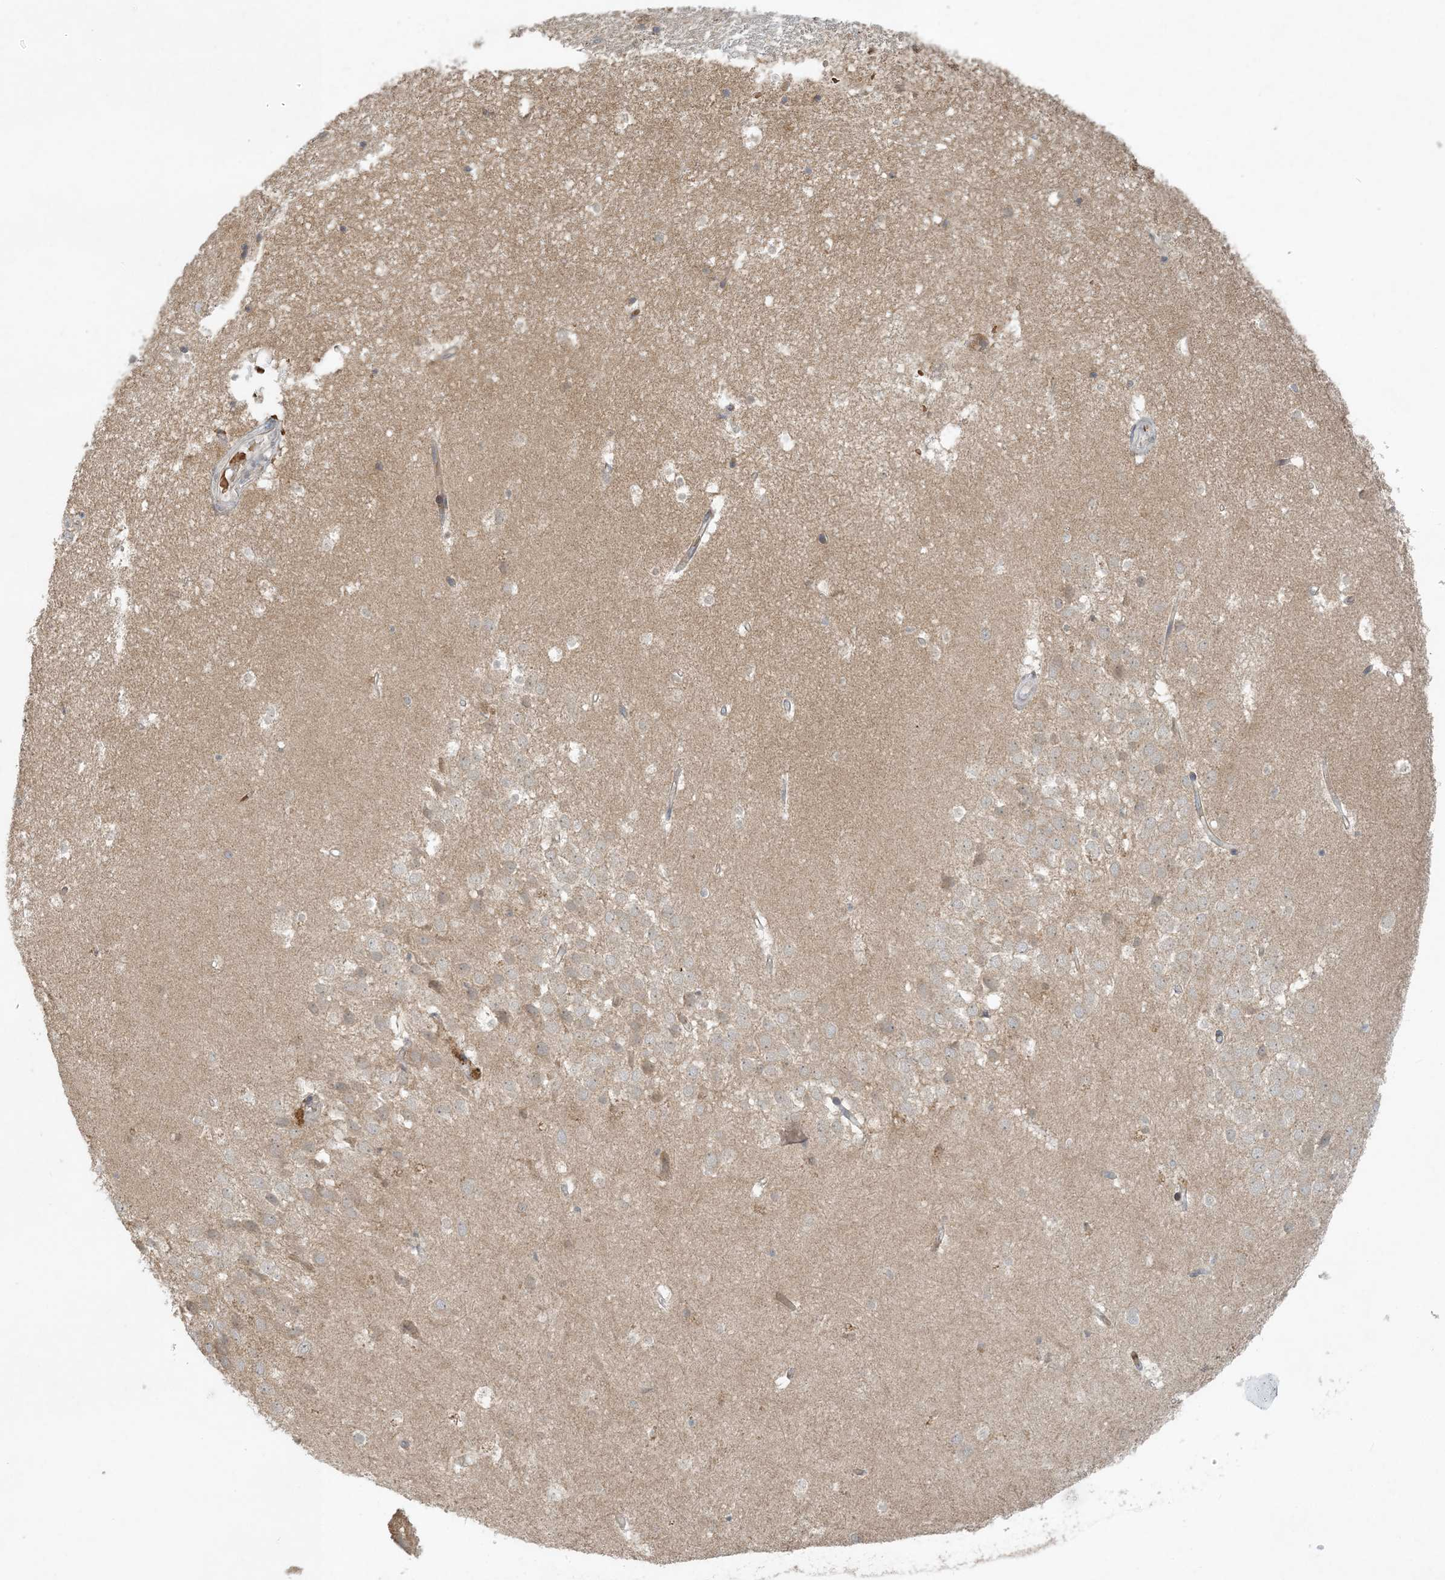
{"staining": {"intensity": "negative", "quantity": "none", "location": "none"}, "tissue": "hippocampus", "cell_type": "Glial cells", "image_type": "normal", "snomed": [{"axis": "morphology", "description": "Normal tissue, NOS"}, {"axis": "topography", "description": "Hippocampus"}], "caption": "This is an immunohistochemistry (IHC) image of benign human hippocampus. There is no staining in glial cells.", "gene": "CTDNEP1", "patient": {"sex": "female", "age": 52}}